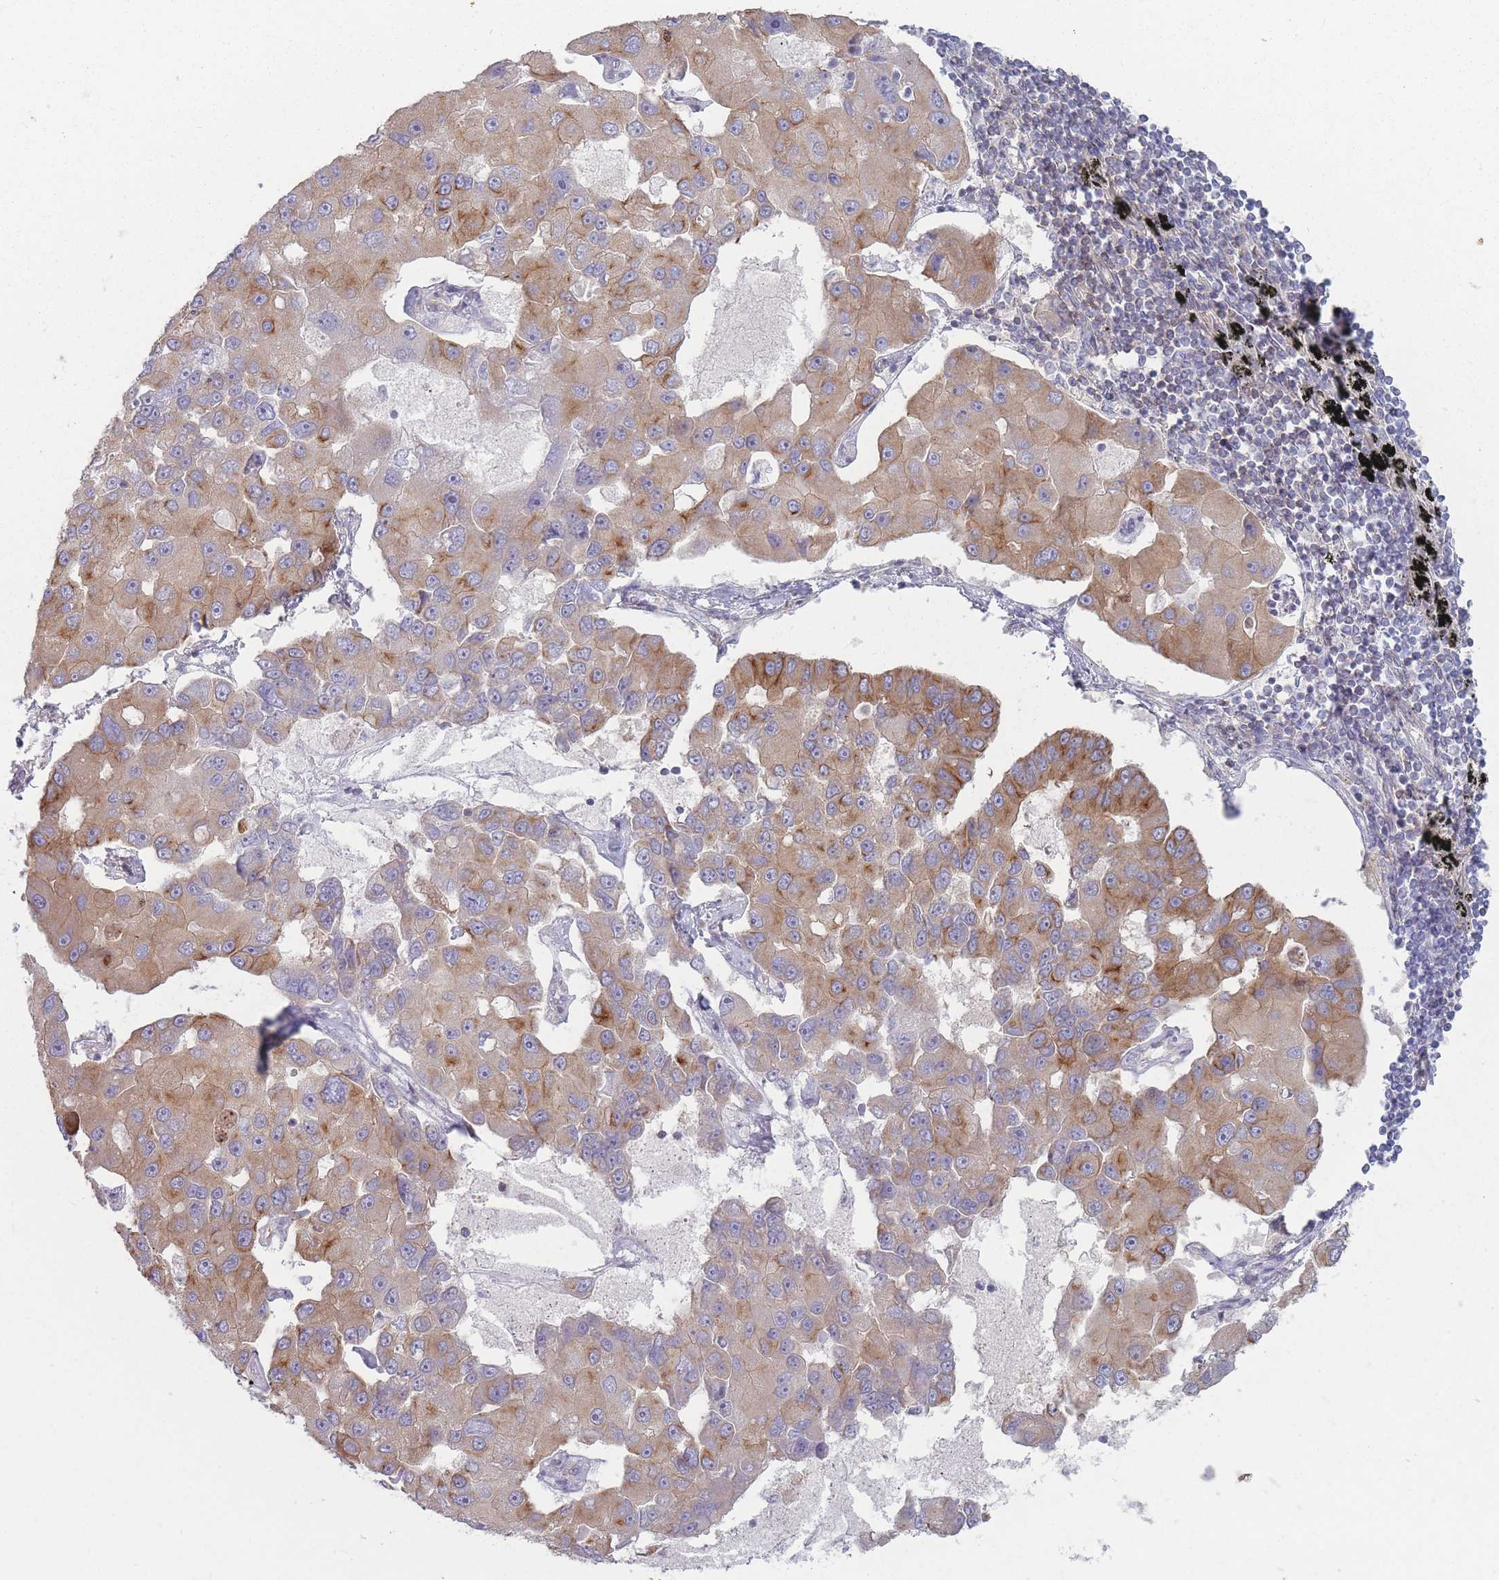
{"staining": {"intensity": "moderate", "quantity": "25%-75%", "location": "cytoplasmic/membranous"}, "tissue": "lung cancer", "cell_type": "Tumor cells", "image_type": "cancer", "snomed": [{"axis": "morphology", "description": "Adenocarcinoma, NOS"}, {"axis": "topography", "description": "Lung"}], "caption": "This is a micrograph of immunohistochemistry staining of adenocarcinoma (lung), which shows moderate positivity in the cytoplasmic/membranous of tumor cells.", "gene": "HSBP1L1", "patient": {"sex": "female", "age": 54}}